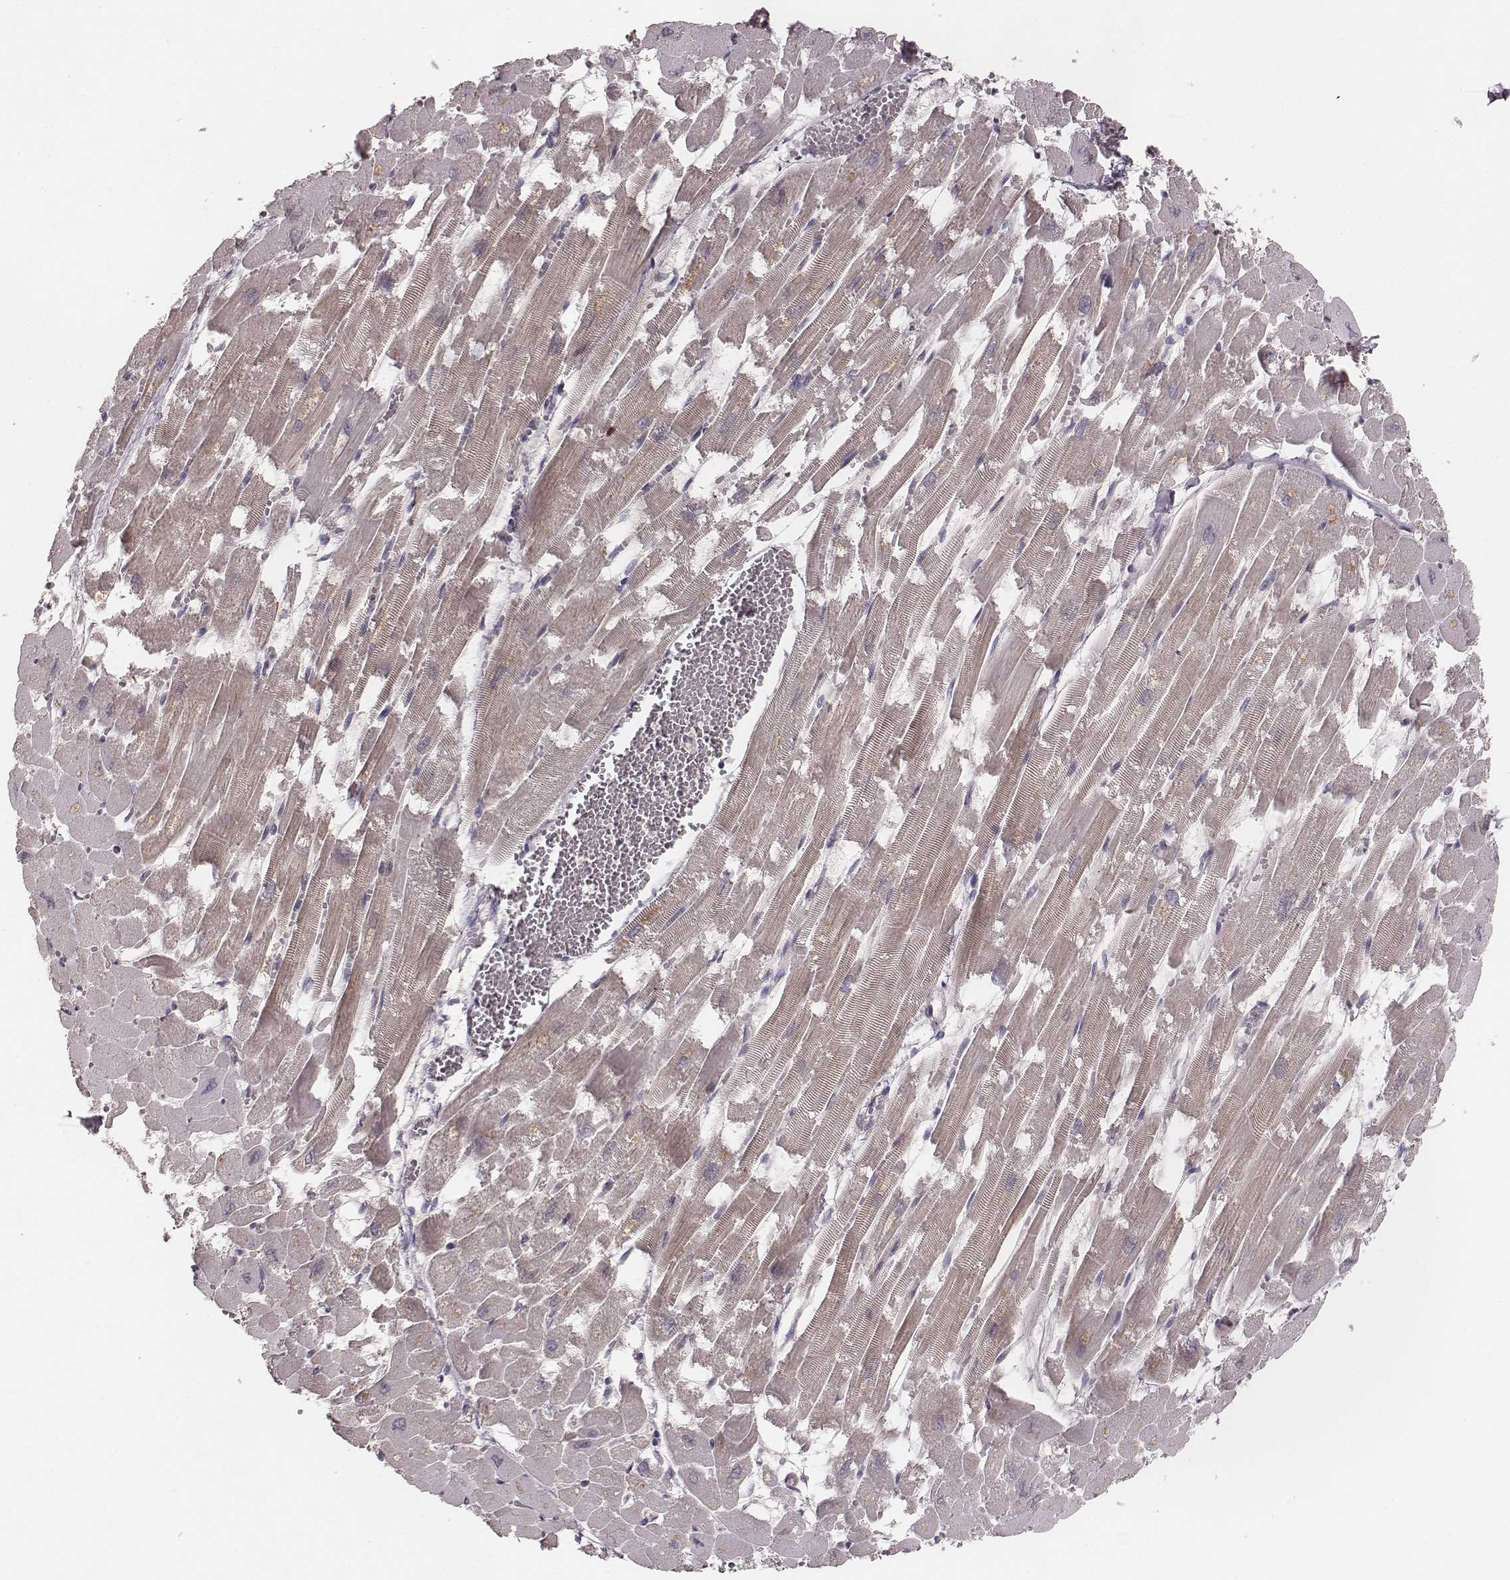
{"staining": {"intensity": "negative", "quantity": "none", "location": "none"}, "tissue": "heart muscle", "cell_type": "Cardiomyocytes", "image_type": "normal", "snomed": [{"axis": "morphology", "description": "Normal tissue, NOS"}, {"axis": "topography", "description": "Heart"}], "caption": "IHC image of normal heart muscle stained for a protein (brown), which shows no positivity in cardiomyocytes. (Stains: DAB IHC with hematoxylin counter stain, Microscopy: brightfield microscopy at high magnification).", "gene": "LY6K", "patient": {"sex": "female", "age": 52}}